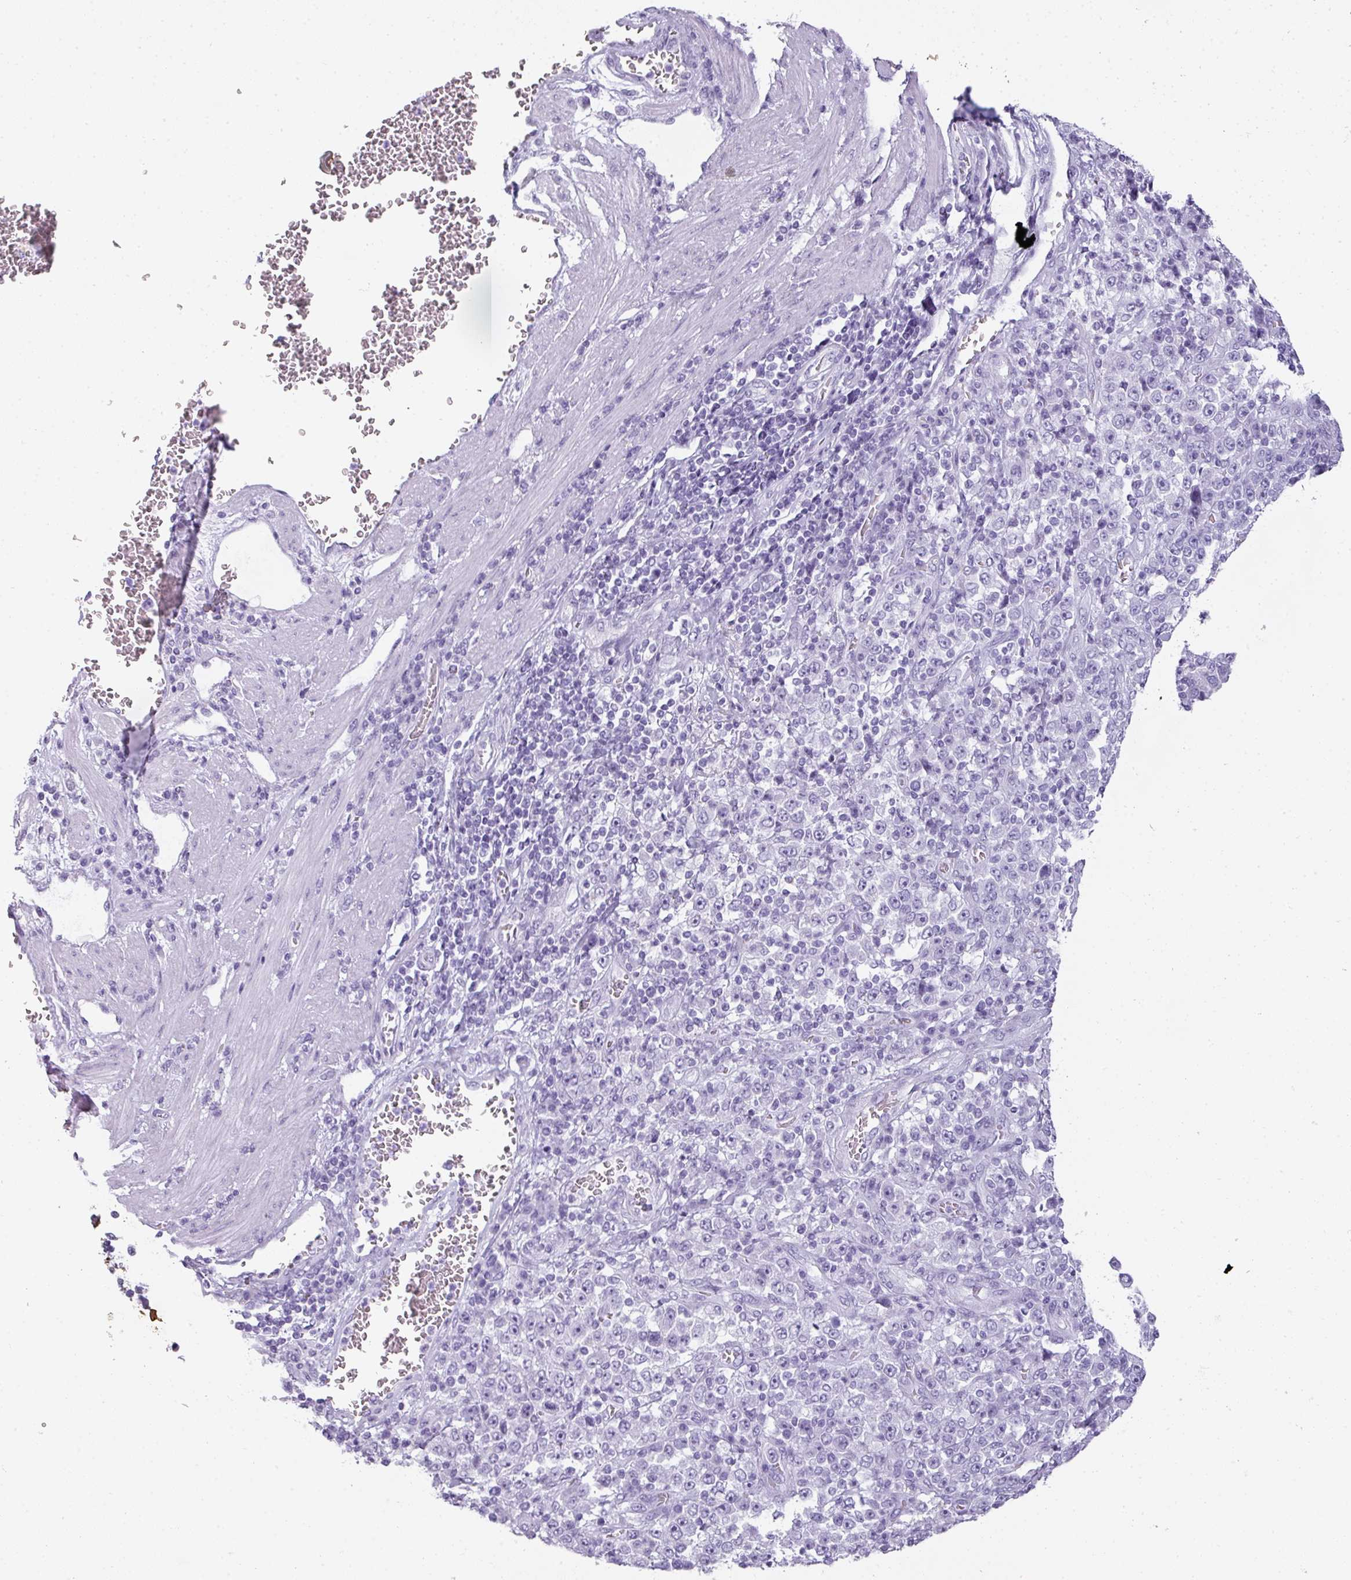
{"staining": {"intensity": "negative", "quantity": "none", "location": "none"}, "tissue": "stomach cancer", "cell_type": "Tumor cells", "image_type": "cancer", "snomed": [{"axis": "morphology", "description": "Normal tissue, NOS"}, {"axis": "morphology", "description": "Adenocarcinoma, NOS"}, {"axis": "topography", "description": "Stomach, upper"}, {"axis": "topography", "description": "Stomach"}], "caption": "Micrograph shows no significant protein staining in tumor cells of stomach cancer (adenocarcinoma).", "gene": "RBMY1F", "patient": {"sex": "male", "age": 59}}